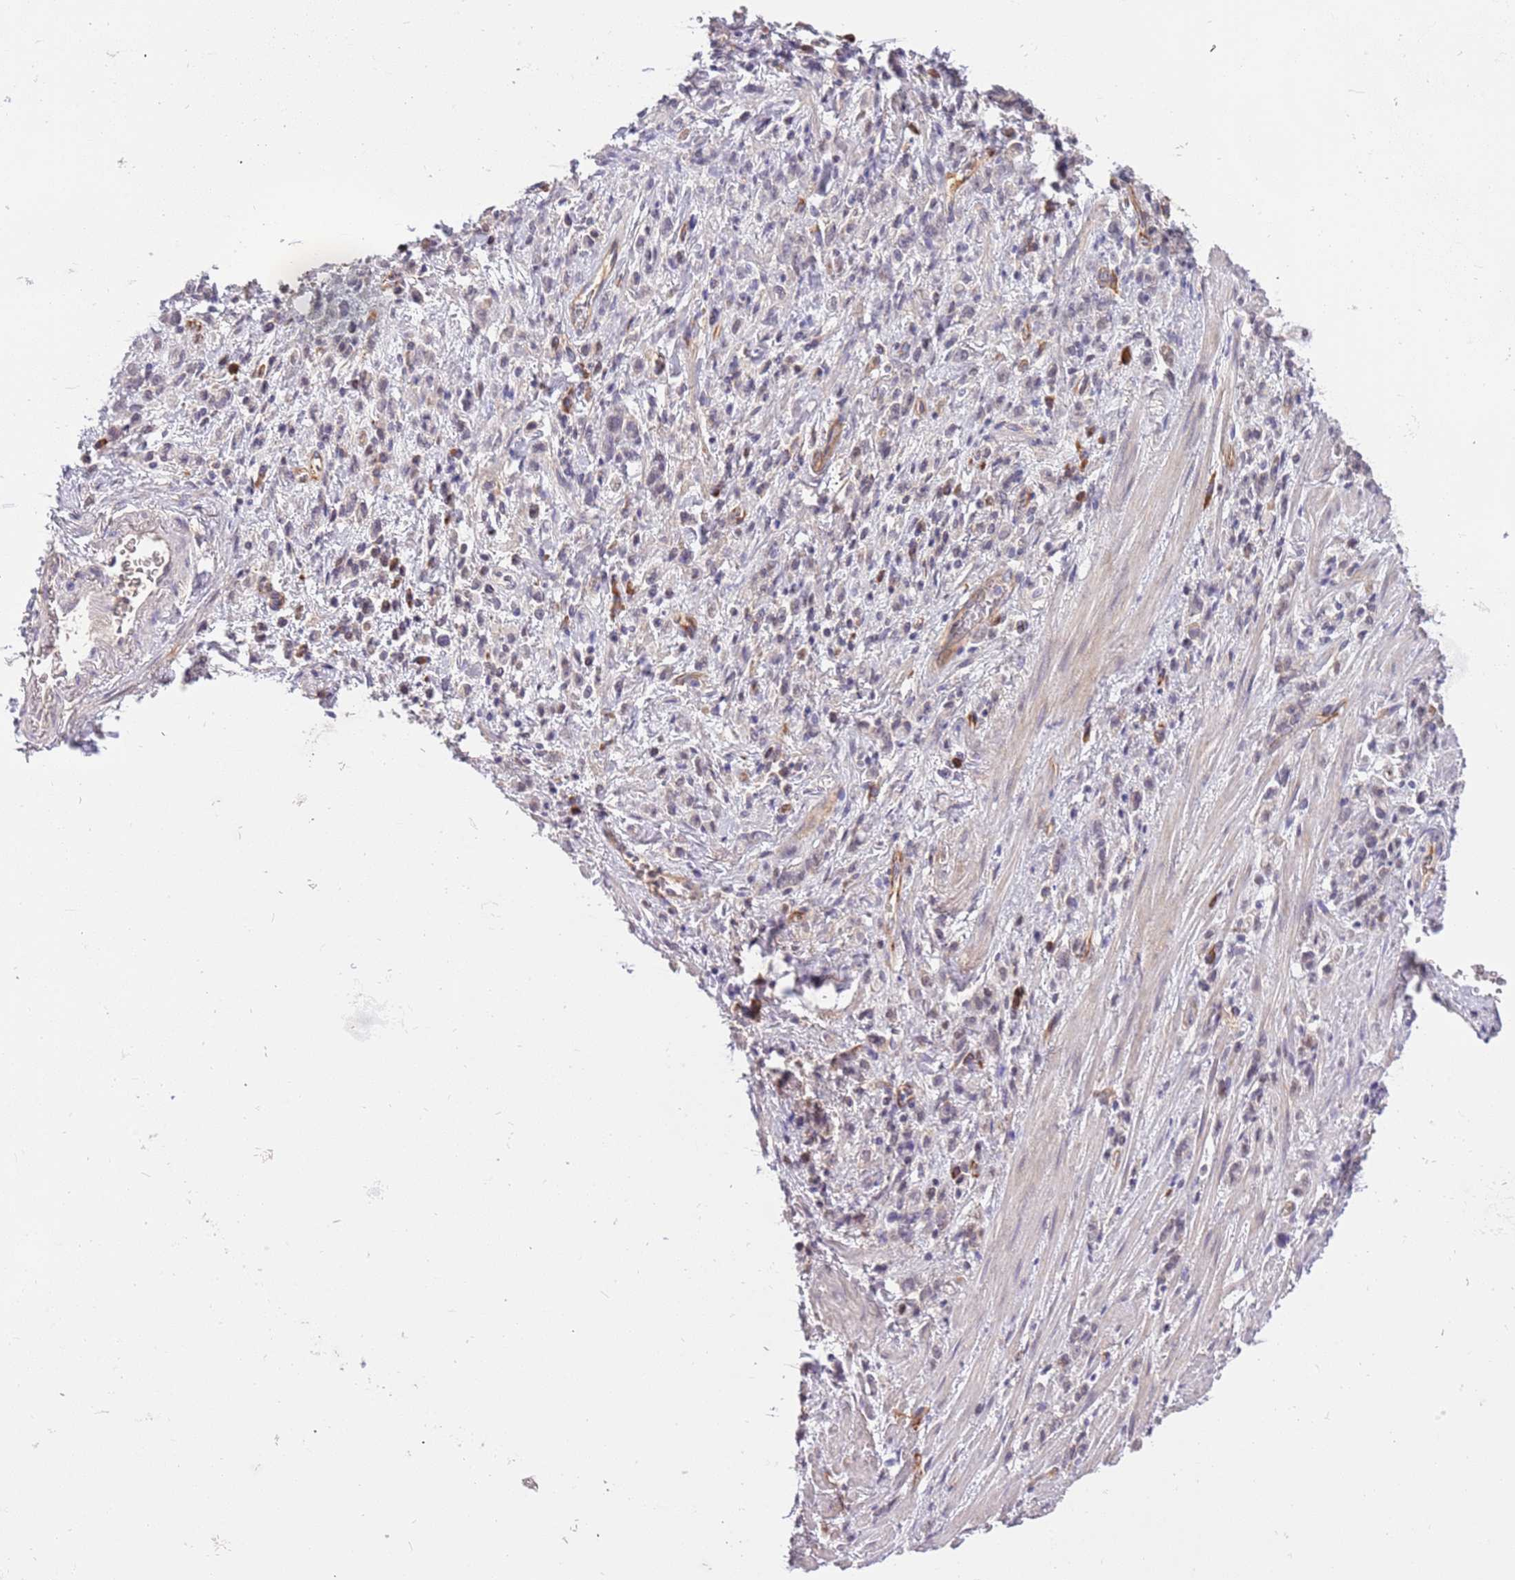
{"staining": {"intensity": "weak", "quantity": "<25%", "location": "cytoplasmic/membranous"}, "tissue": "stomach cancer", "cell_type": "Tumor cells", "image_type": "cancer", "snomed": [{"axis": "morphology", "description": "Adenocarcinoma, NOS"}, {"axis": "topography", "description": "Stomach"}], "caption": "DAB immunohistochemical staining of human stomach cancer demonstrates no significant positivity in tumor cells.", "gene": "MAGEF1", "patient": {"sex": "male", "age": 77}}